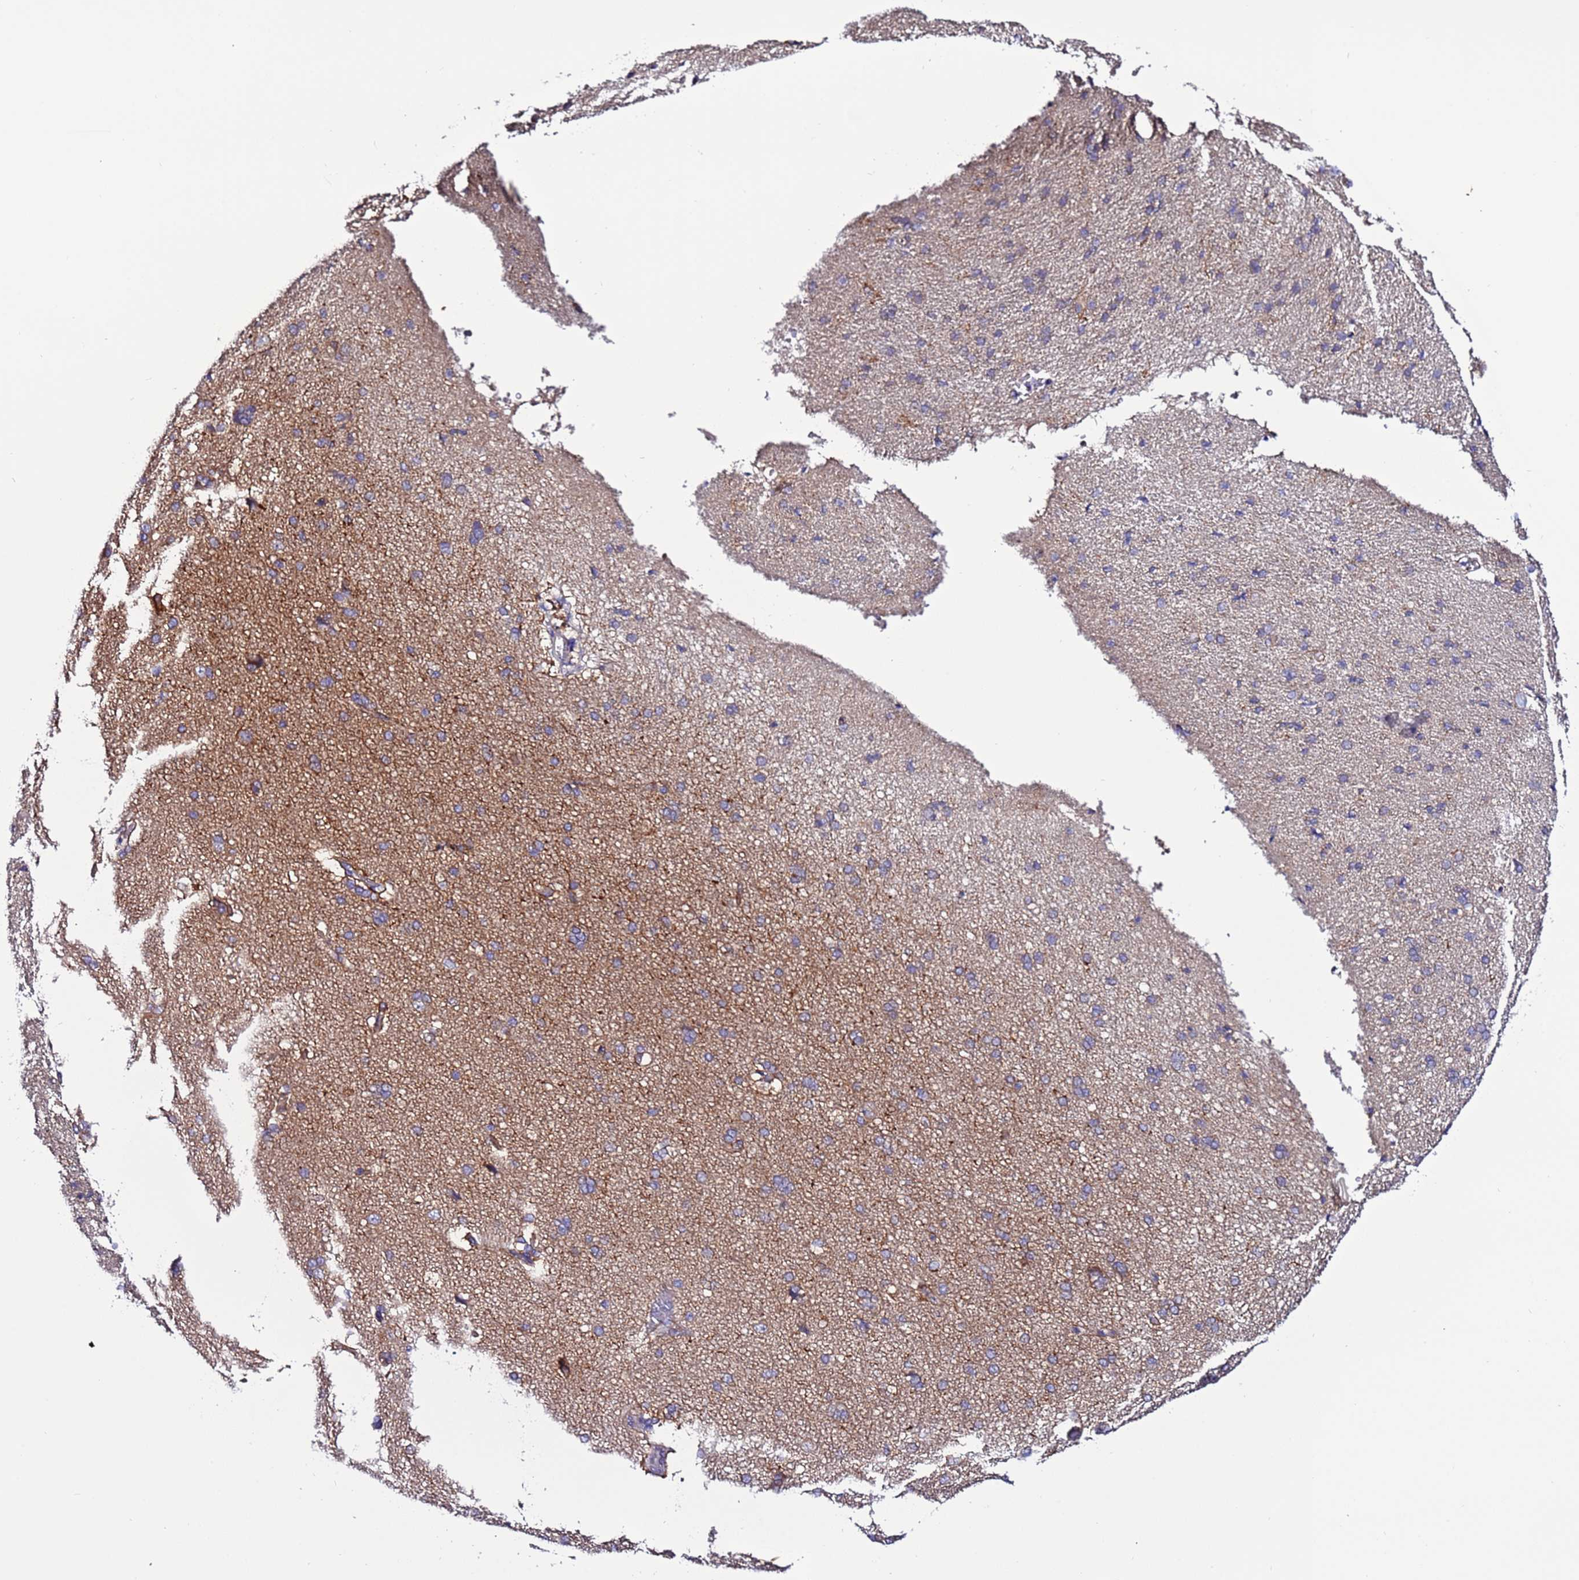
{"staining": {"intensity": "moderate", "quantity": "<25%", "location": "cytoplasmic/membranous"}, "tissue": "cerebral cortex", "cell_type": "Endothelial cells", "image_type": "normal", "snomed": [{"axis": "morphology", "description": "Normal tissue, NOS"}, {"axis": "topography", "description": "Cerebral cortex"}], "caption": "Immunohistochemistry (IHC) image of unremarkable cerebral cortex stained for a protein (brown), which exhibits low levels of moderate cytoplasmic/membranous expression in approximately <25% of endothelial cells.", "gene": "SPCS1", "patient": {"sex": "male", "age": 62}}